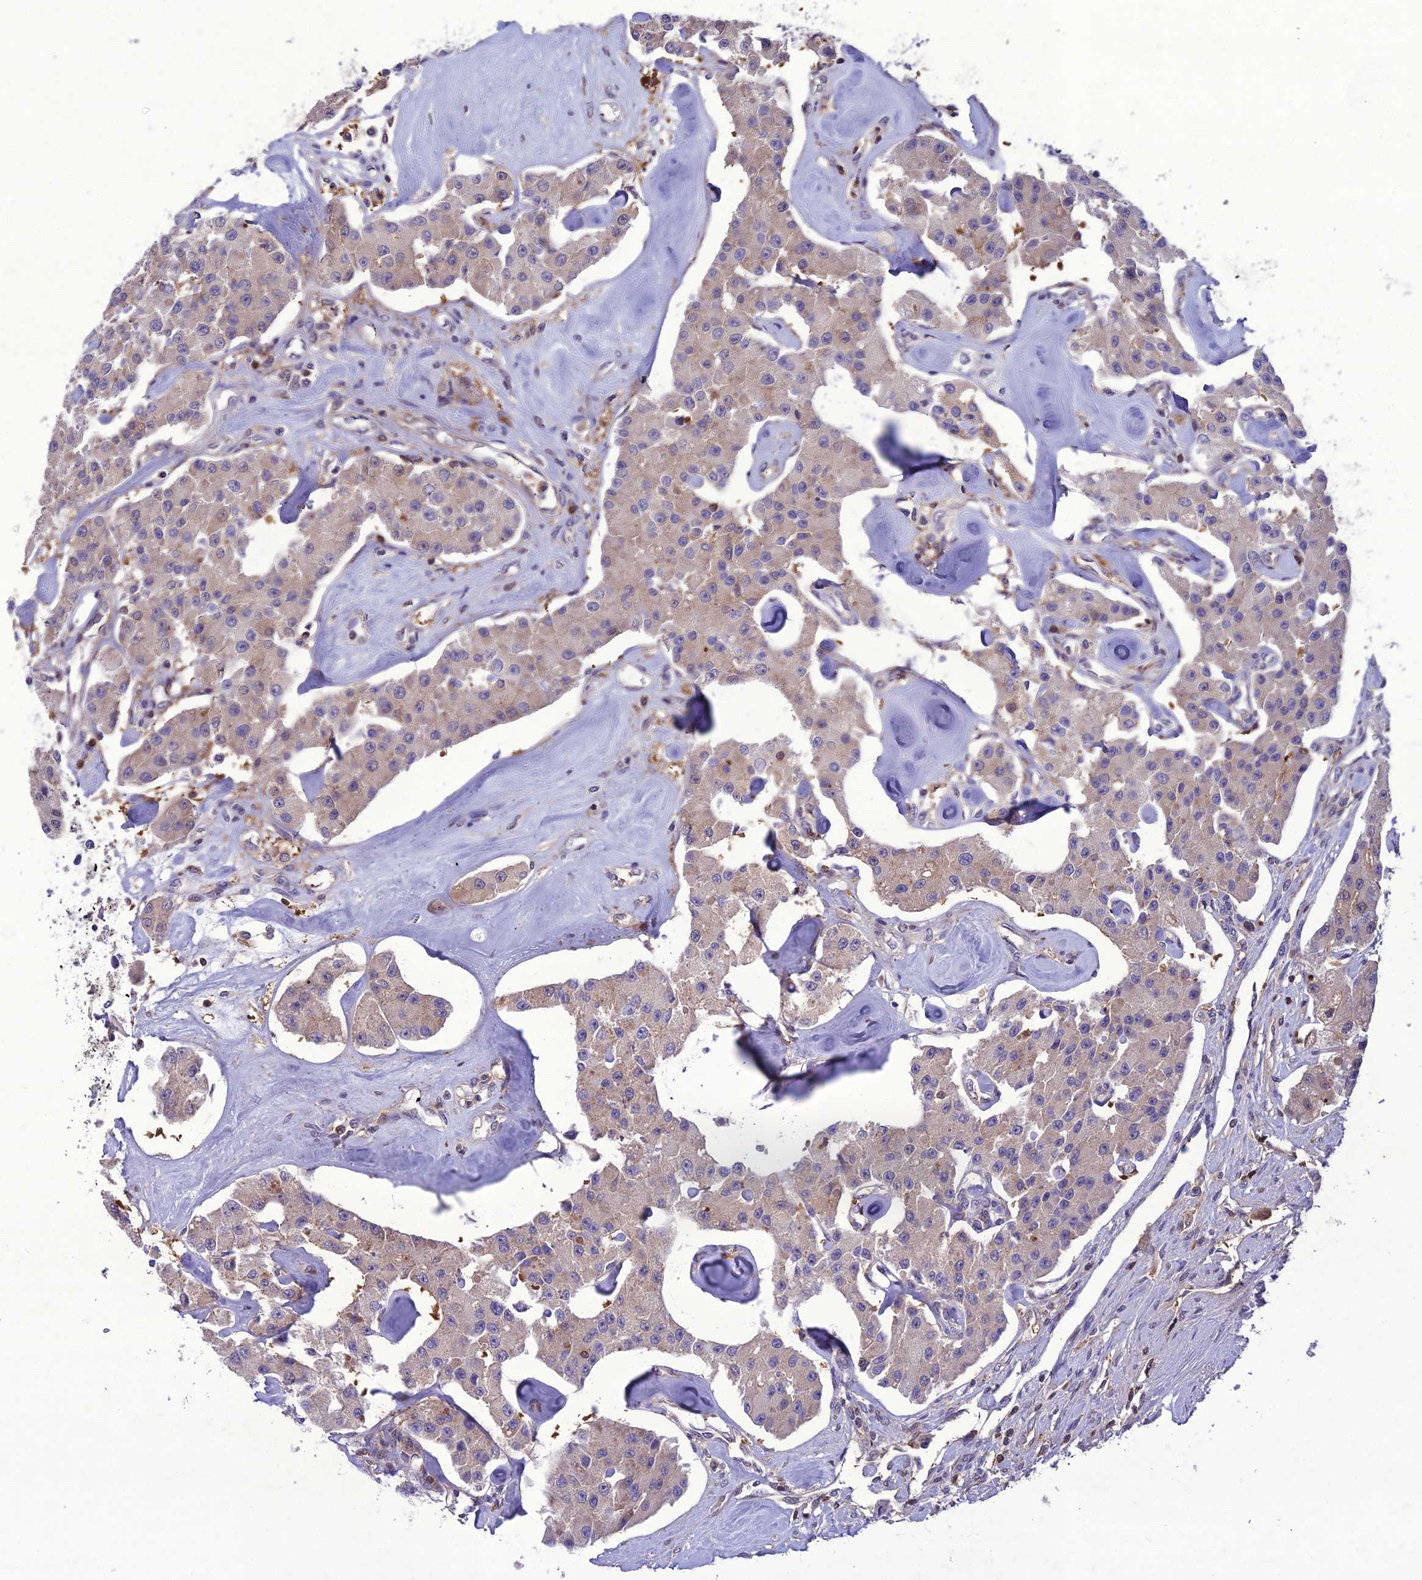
{"staining": {"intensity": "weak", "quantity": "25%-75%", "location": "cytoplasmic/membranous"}, "tissue": "carcinoid", "cell_type": "Tumor cells", "image_type": "cancer", "snomed": [{"axis": "morphology", "description": "Carcinoid, malignant, NOS"}, {"axis": "topography", "description": "Pancreas"}], "caption": "IHC (DAB) staining of human malignant carcinoid reveals weak cytoplasmic/membranous protein staining in about 25%-75% of tumor cells. The protein of interest is stained brown, and the nuclei are stained in blue (DAB IHC with brightfield microscopy, high magnification).", "gene": "GDF6", "patient": {"sex": "male", "age": 41}}